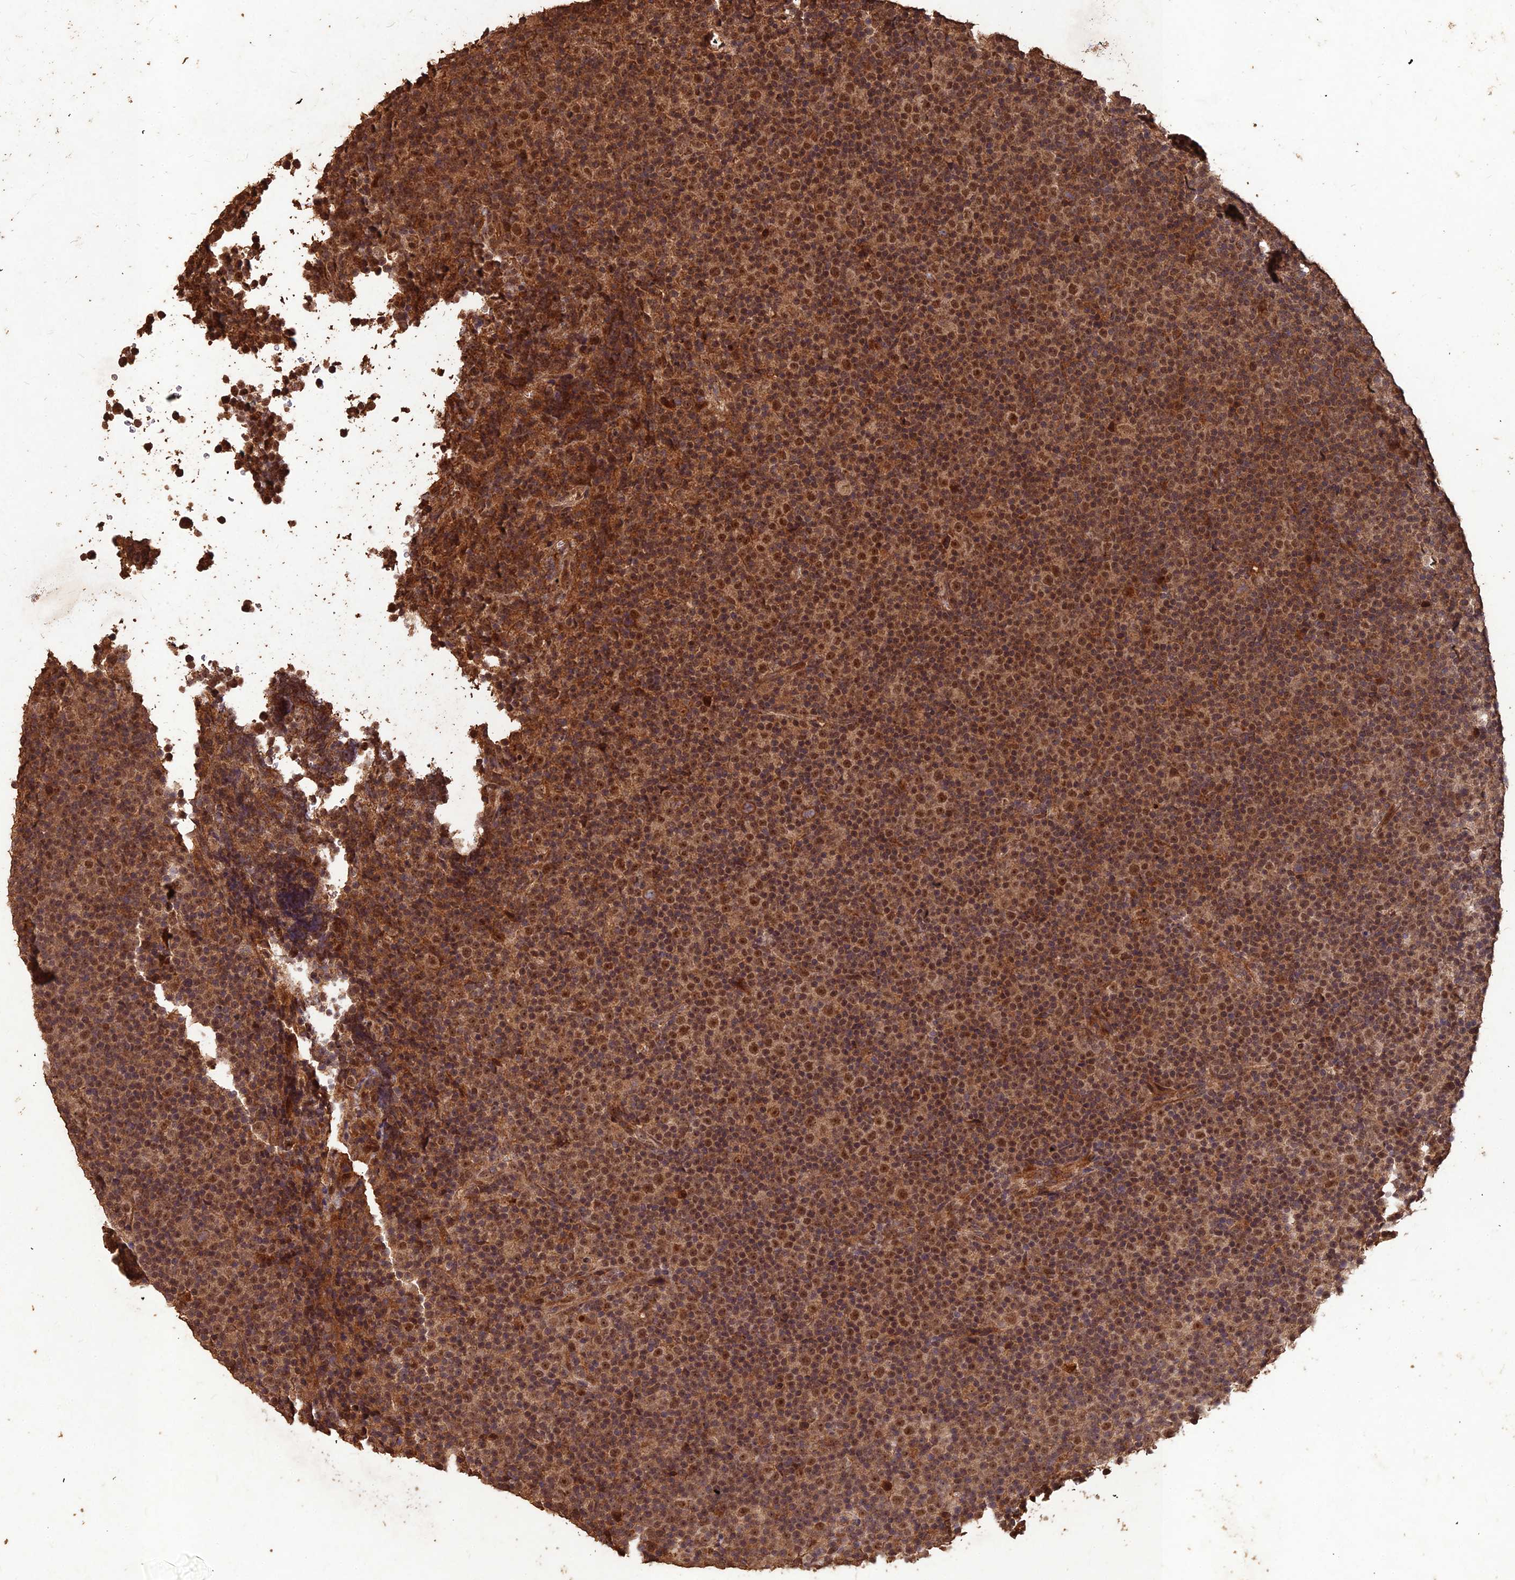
{"staining": {"intensity": "strong", "quantity": ">75%", "location": "cytoplasmic/membranous,nuclear"}, "tissue": "lymphoma", "cell_type": "Tumor cells", "image_type": "cancer", "snomed": [{"axis": "morphology", "description": "Malignant lymphoma, non-Hodgkin's type, Low grade"}, {"axis": "topography", "description": "Lymph node"}], "caption": "Immunohistochemistry photomicrograph of neoplastic tissue: human malignant lymphoma, non-Hodgkin's type (low-grade) stained using immunohistochemistry (IHC) reveals high levels of strong protein expression localized specifically in the cytoplasmic/membranous and nuclear of tumor cells, appearing as a cytoplasmic/membranous and nuclear brown color.", "gene": "SYMPK", "patient": {"sex": "female", "age": 67}}